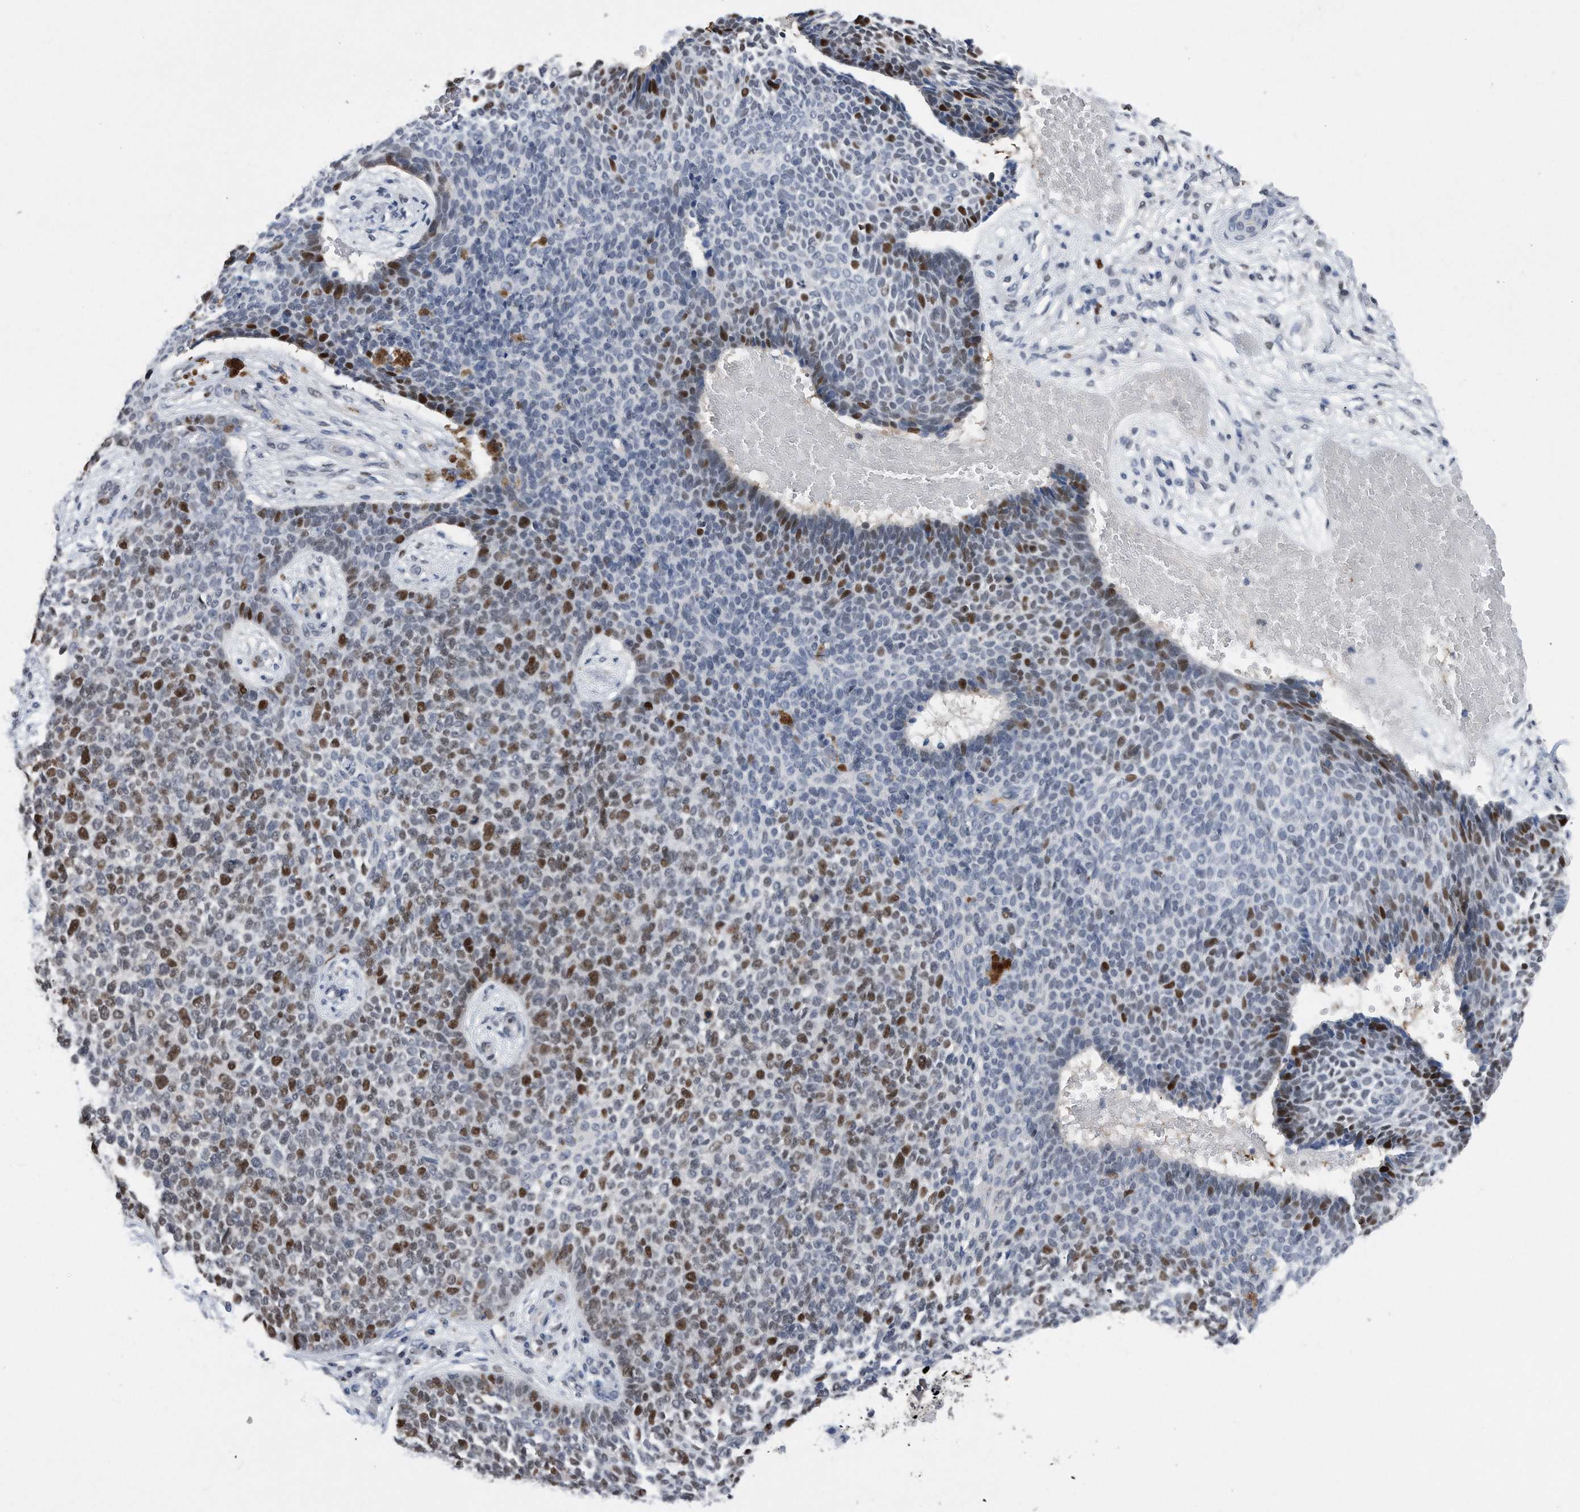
{"staining": {"intensity": "strong", "quantity": "25%-75%", "location": "nuclear"}, "tissue": "skin cancer", "cell_type": "Tumor cells", "image_type": "cancer", "snomed": [{"axis": "morphology", "description": "Basal cell carcinoma"}, {"axis": "topography", "description": "Skin"}], "caption": "This histopathology image exhibits immunohistochemistry (IHC) staining of skin cancer, with high strong nuclear positivity in approximately 25%-75% of tumor cells.", "gene": "PCNA", "patient": {"sex": "female", "age": 84}}